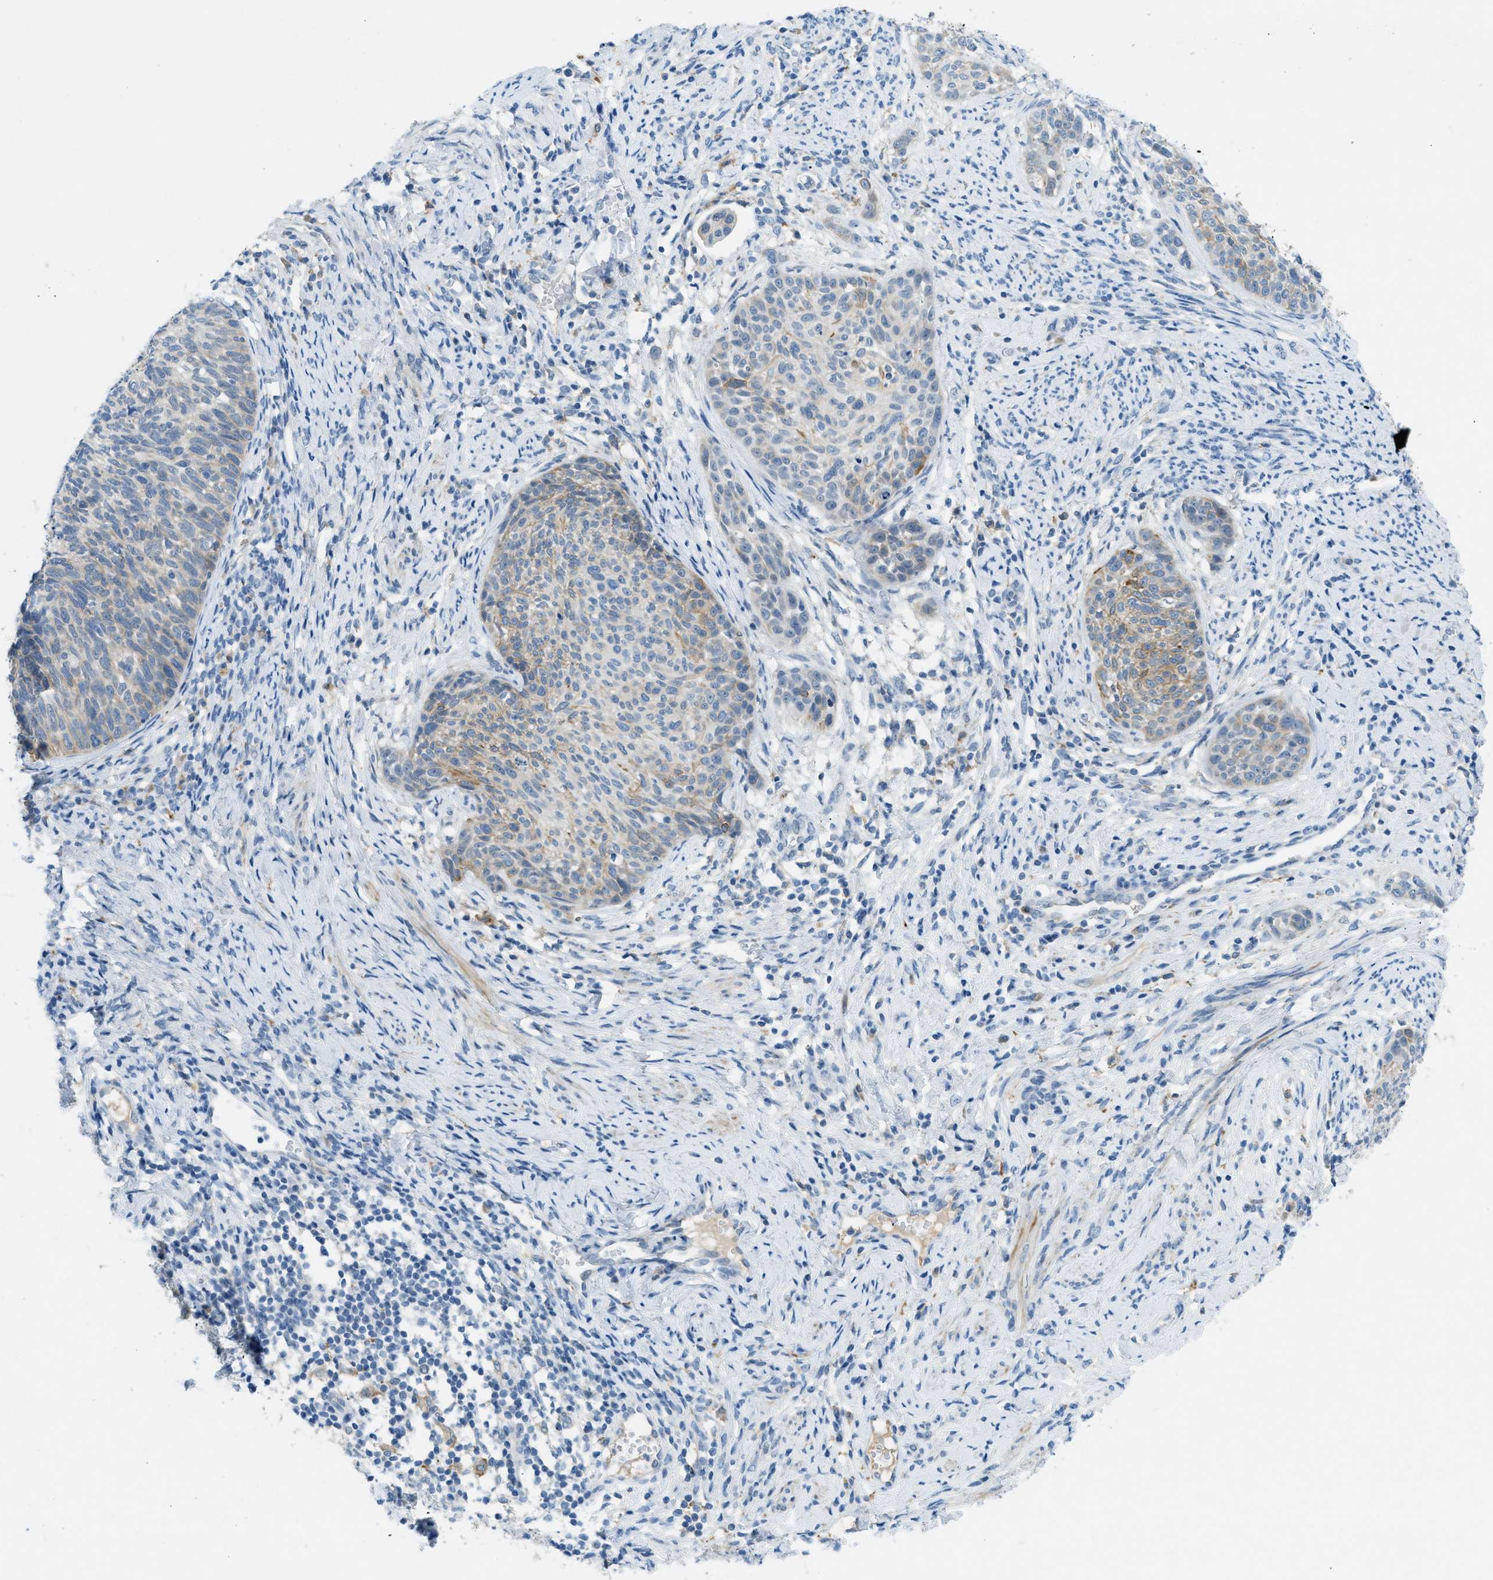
{"staining": {"intensity": "weak", "quantity": "<25%", "location": "cytoplasmic/membranous"}, "tissue": "cervical cancer", "cell_type": "Tumor cells", "image_type": "cancer", "snomed": [{"axis": "morphology", "description": "Squamous cell carcinoma, NOS"}, {"axis": "topography", "description": "Cervix"}], "caption": "This is an immunohistochemistry image of cervical squamous cell carcinoma. There is no staining in tumor cells.", "gene": "KLHL8", "patient": {"sex": "female", "age": 70}}